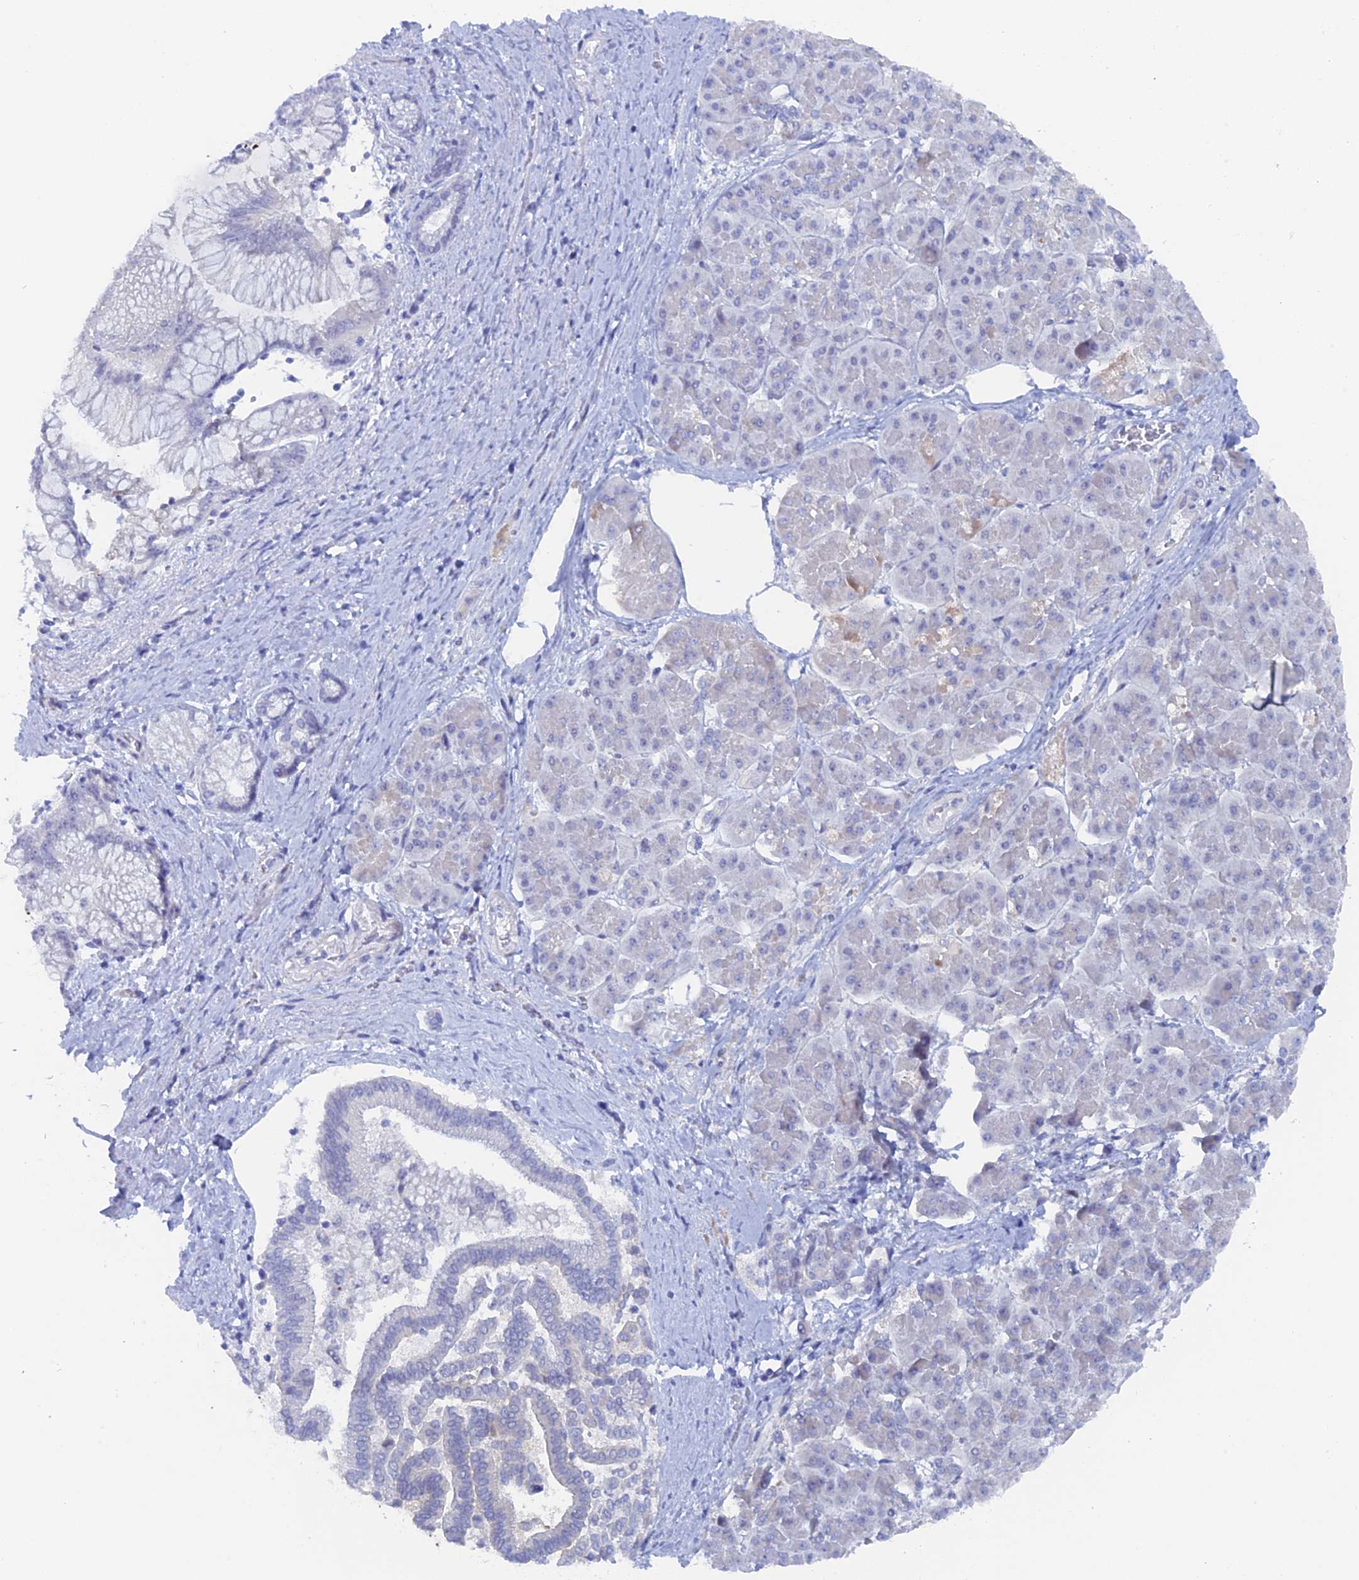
{"staining": {"intensity": "negative", "quantity": "none", "location": "none"}, "tissue": "pancreatic cancer", "cell_type": "Tumor cells", "image_type": "cancer", "snomed": [{"axis": "morphology", "description": "Normal tissue, NOS"}, {"axis": "morphology", "description": "Adenocarcinoma, NOS"}, {"axis": "topography", "description": "Pancreas"}], "caption": "Pancreatic cancer was stained to show a protein in brown. There is no significant staining in tumor cells.", "gene": "DACT3", "patient": {"sex": "female", "age": 68}}